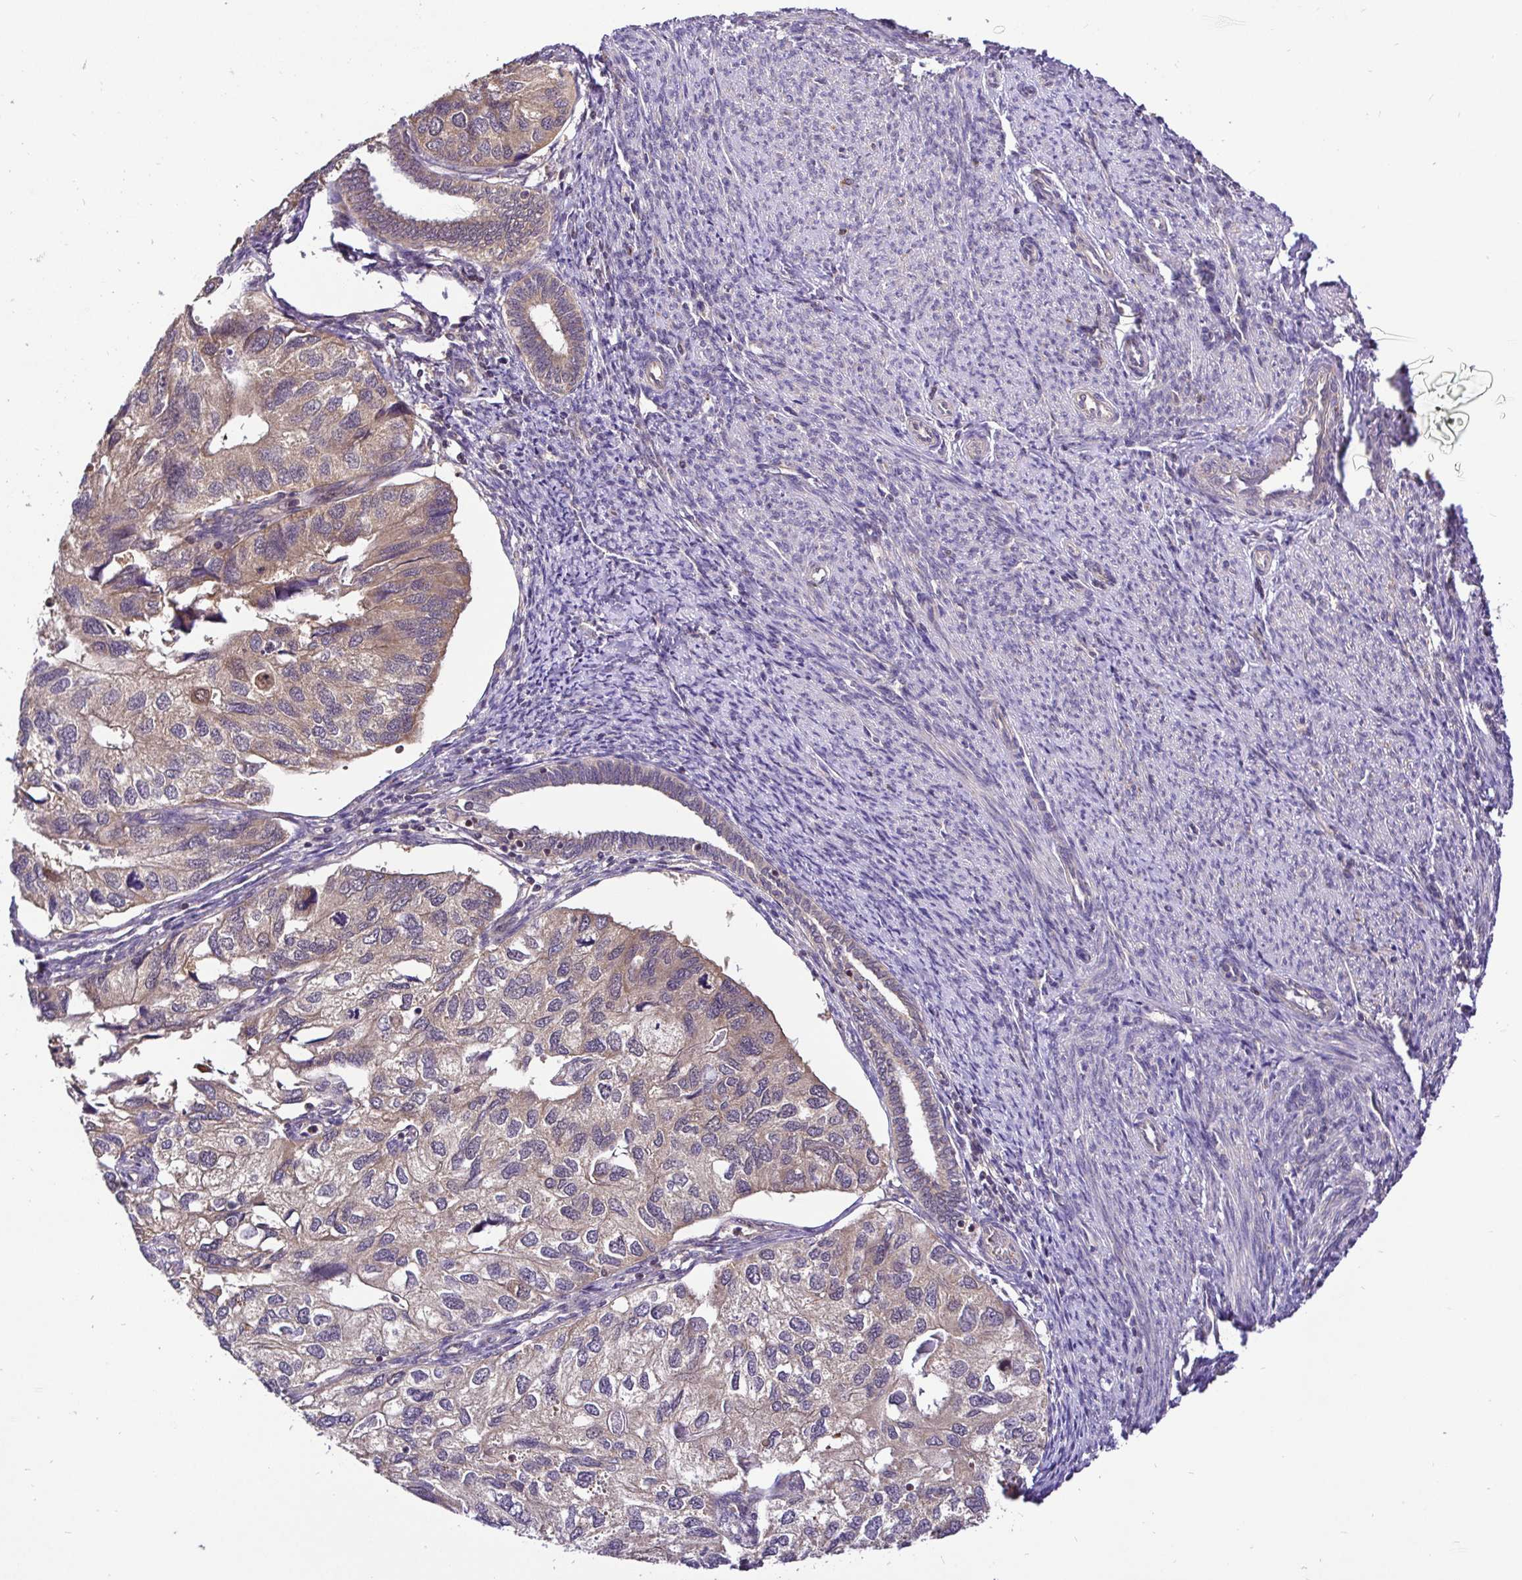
{"staining": {"intensity": "weak", "quantity": ">75%", "location": "cytoplasmic/membranous"}, "tissue": "endometrial cancer", "cell_type": "Tumor cells", "image_type": "cancer", "snomed": [{"axis": "morphology", "description": "Carcinoma, NOS"}, {"axis": "topography", "description": "Uterus"}], "caption": "Protein analysis of endometrial cancer tissue displays weak cytoplasmic/membranous expression in about >75% of tumor cells.", "gene": "UBE2M", "patient": {"sex": "female", "age": 76}}